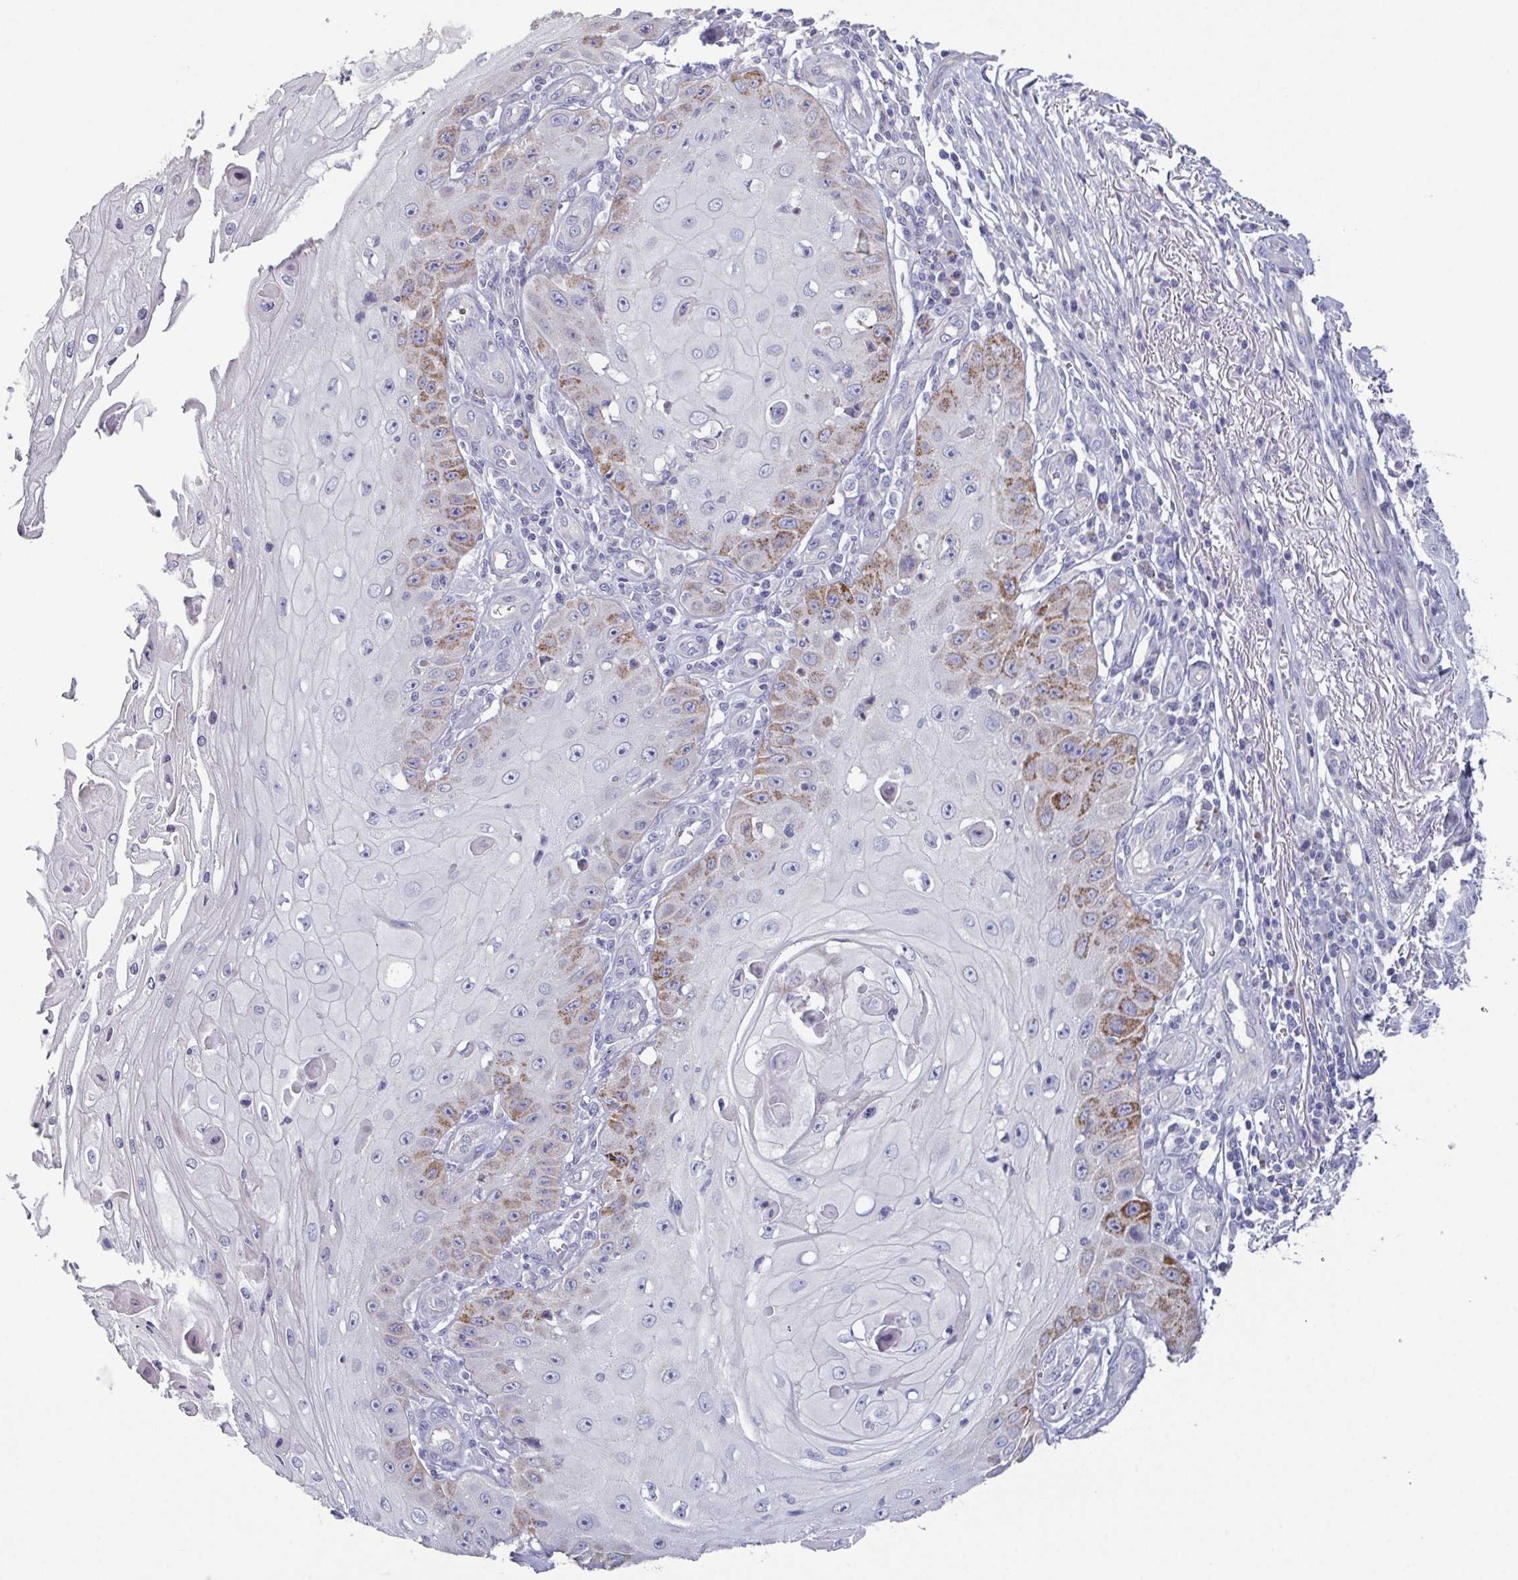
{"staining": {"intensity": "moderate", "quantity": "<25%", "location": "cytoplasmic/membranous"}, "tissue": "skin cancer", "cell_type": "Tumor cells", "image_type": "cancer", "snomed": [{"axis": "morphology", "description": "Squamous cell carcinoma, NOS"}, {"axis": "topography", "description": "Skin"}], "caption": "Protein staining by immunohistochemistry (IHC) shows moderate cytoplasmic/membranous staining in about <25% of tumor cells in squamous cell carcinoma (skin).", "gene": "GLDC", "patient": {"sex": "male", "age": 70}}